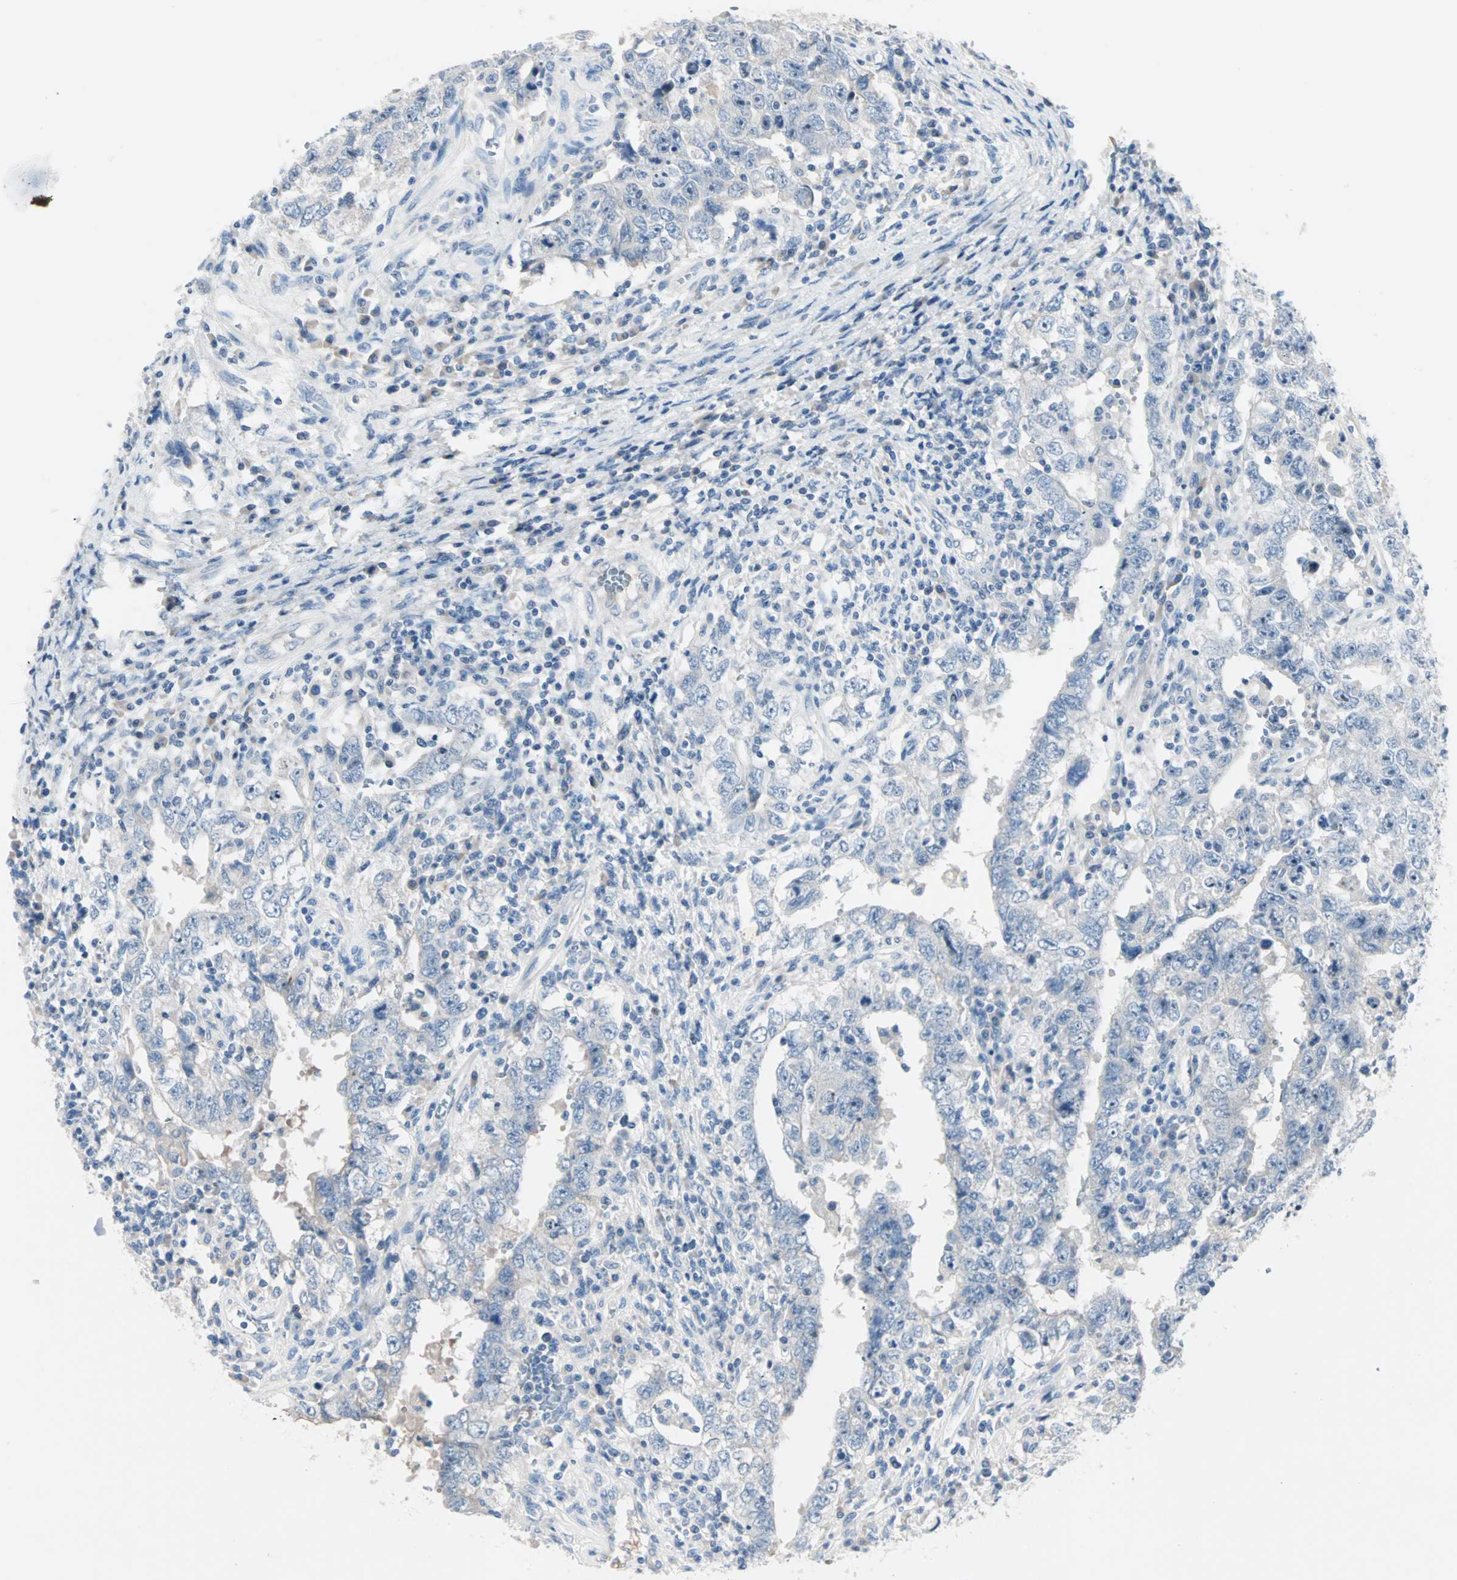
{"staining": {"intensity": "negative", "quantity": "none", "location": "none"}, "tissue": "testis cancer", "cell_type": "Tumor cells", "image_type": "cancer", "snomed": [{"axis": "morphology", "description": "Carcinoma, Embryonal, NOS"}, {"axis": "topography", "description": "Testis"}], "caption": "There is no significant staining in tumor cells of embryonal carcinoma (testis).", "gene": "NEFH", "patient": {"sex": "male", "age": 26}}